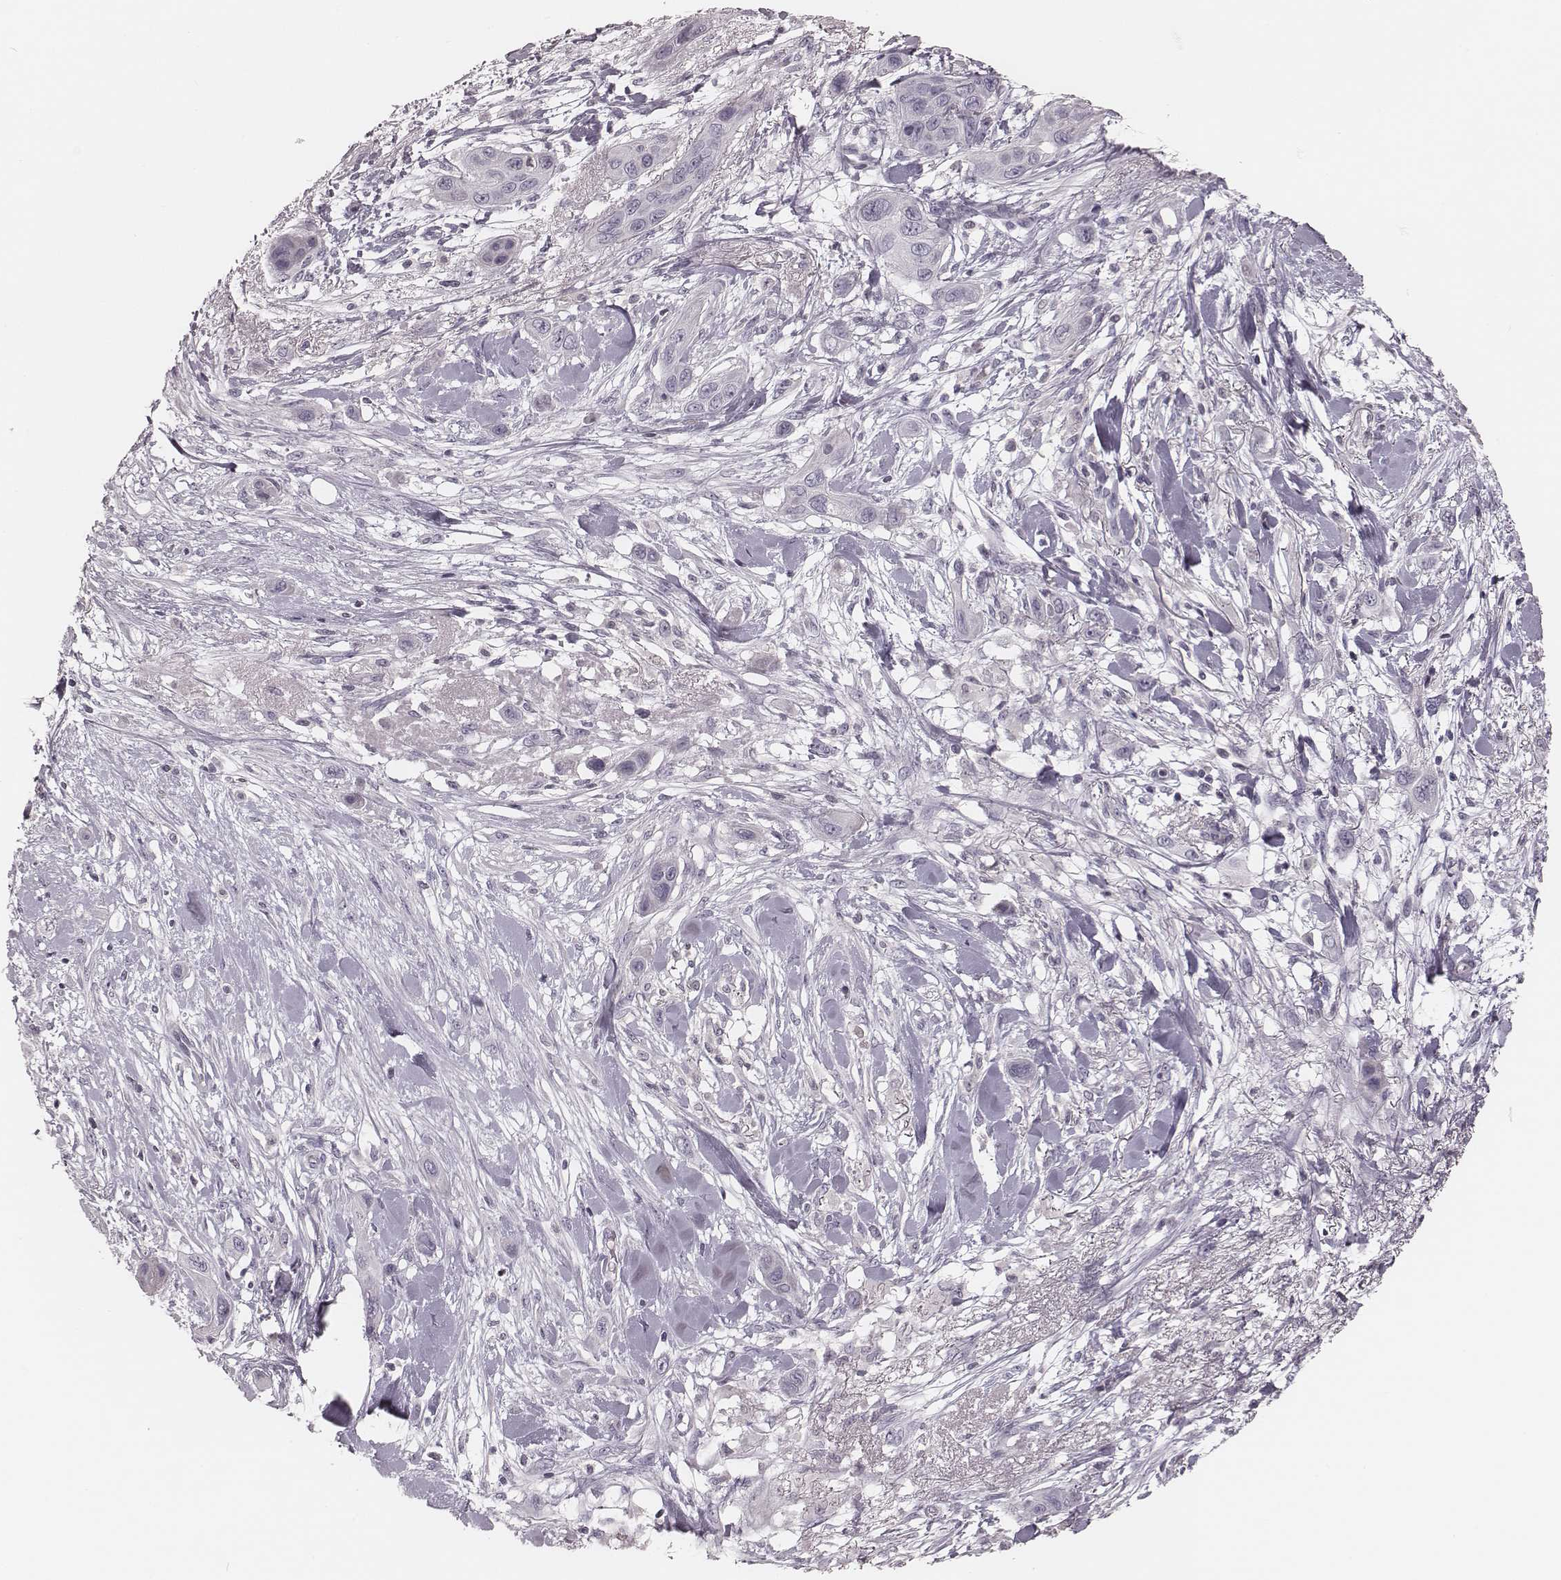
{"staining": {"intensity": "negative", "quantity": "none", "location": "none"}, "tissue": "skin cancer", "cell_type": "Tumor cells", "image_type": "cancer", "snomed": [{"axis": "morphology", "description": "Squamous cell carcinoma, NOS"}, {"axis": "topography", "description": "Skin"}], "caption": "This is a photomicrograph of immunohistochemistry staining of skin cancer (squamous cell carcinoma), which shows no staining in tumor cells. (DAB immunohistochemistry (IHC) with hematoxylin counter stain).", "gene": "S100Z", "patient": {"sex": "male", "age": 79}}